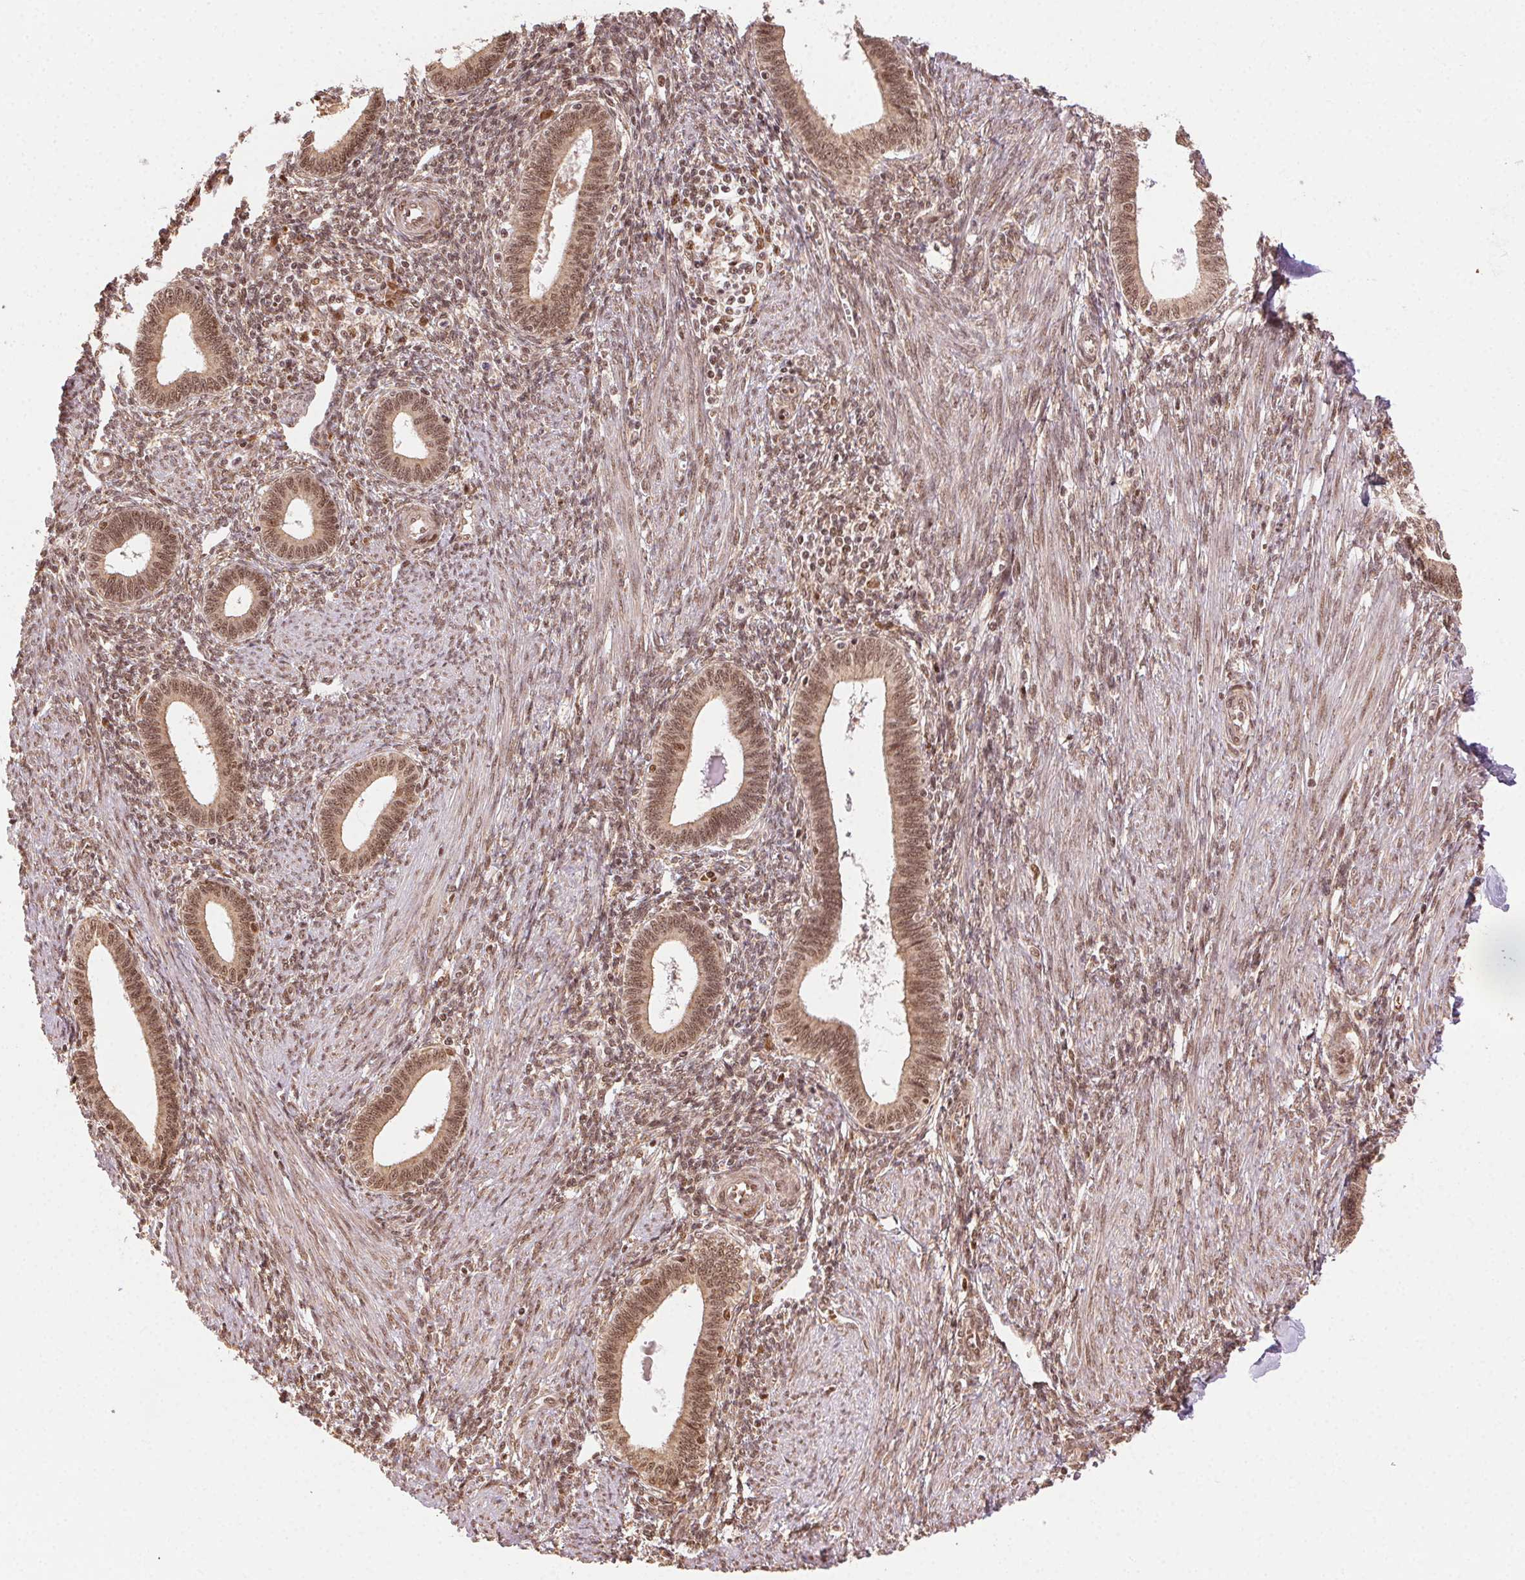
{"staining": {"intensity": "moderate", "quantity": ">75%", "location": "nuclear"}, "tissue": "endometrium", "cell_type": "Cells in endometrial stroma", "image_type": "normal", "snomed": [{"axis": "morphology", "description": "Normal tissue, NOS"}, {"axis": "topography", "description": "Endometrium"}], "caption": "About >75% of cells in endometrial stroma in unremarkable endometrium reveal moderate nuclear protein staining as visualized by brown immunohistochemical staining.", "gene": "TREML4", "patient": {"sex": "female", "age": 42}}